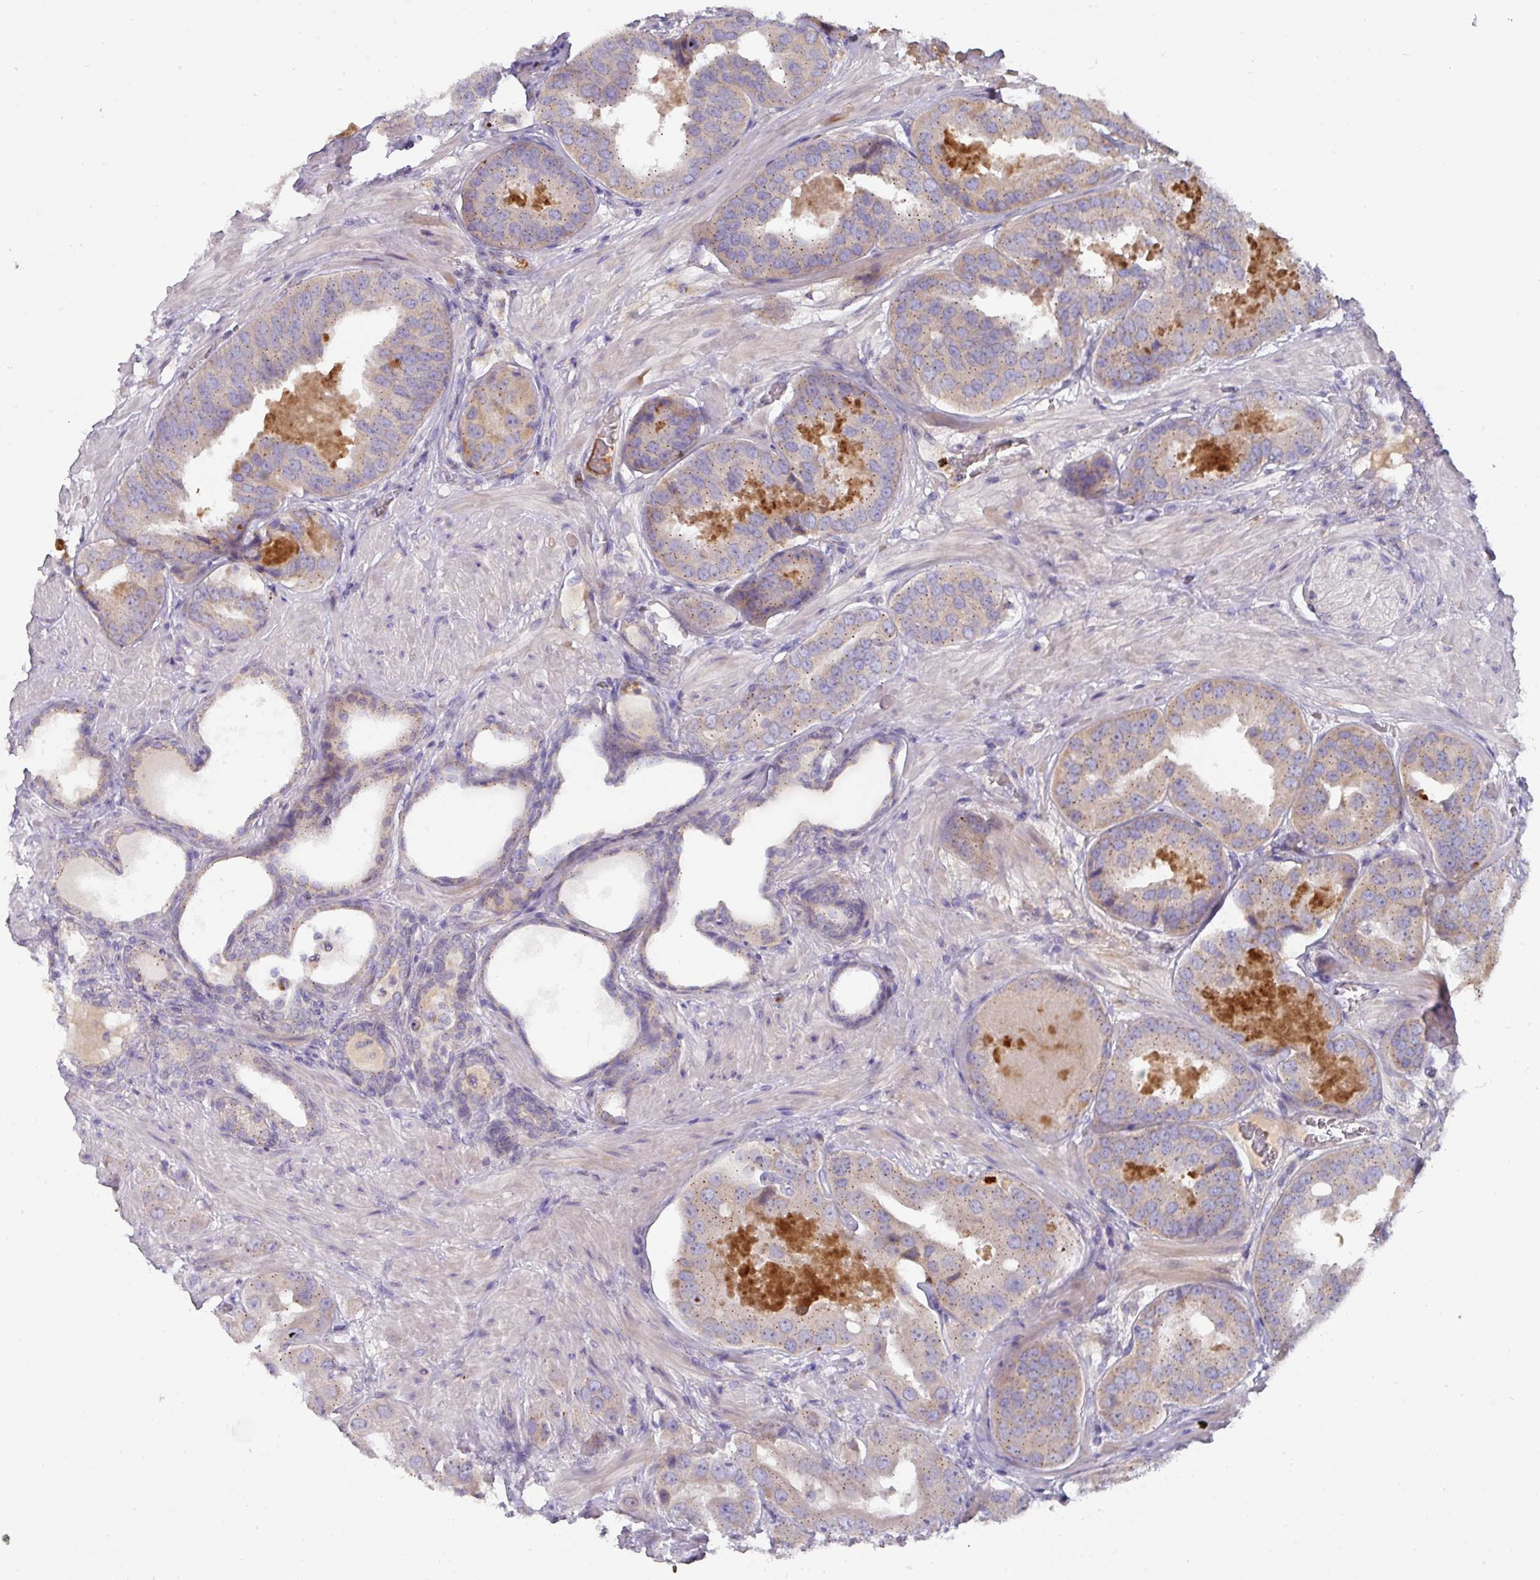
{"staining": {"intensity": "weak", "quantity": "25%-75%", "location": "cytoplasmic/membranous"}, "tissue": "prostate cancer", "cell_type": "Tumor cells", "image_type": "cancer", "snomed": [{"axis": "morphology", "description": "Adenocarcinoma, High grade"}, {"axis": "topography", "description": "Prostate"}], "caption": "Protein analysis of prostate cancer tissue displays weak cytoplasmic/membranous expression in approximately 25%-75% of tumor cells. (DAB (3,3'-diaminobenzidine) IHC with brightfield microscopy, high magnification).", "gene": "IL4R", "patient": {"sex": "male", "age": 63}}